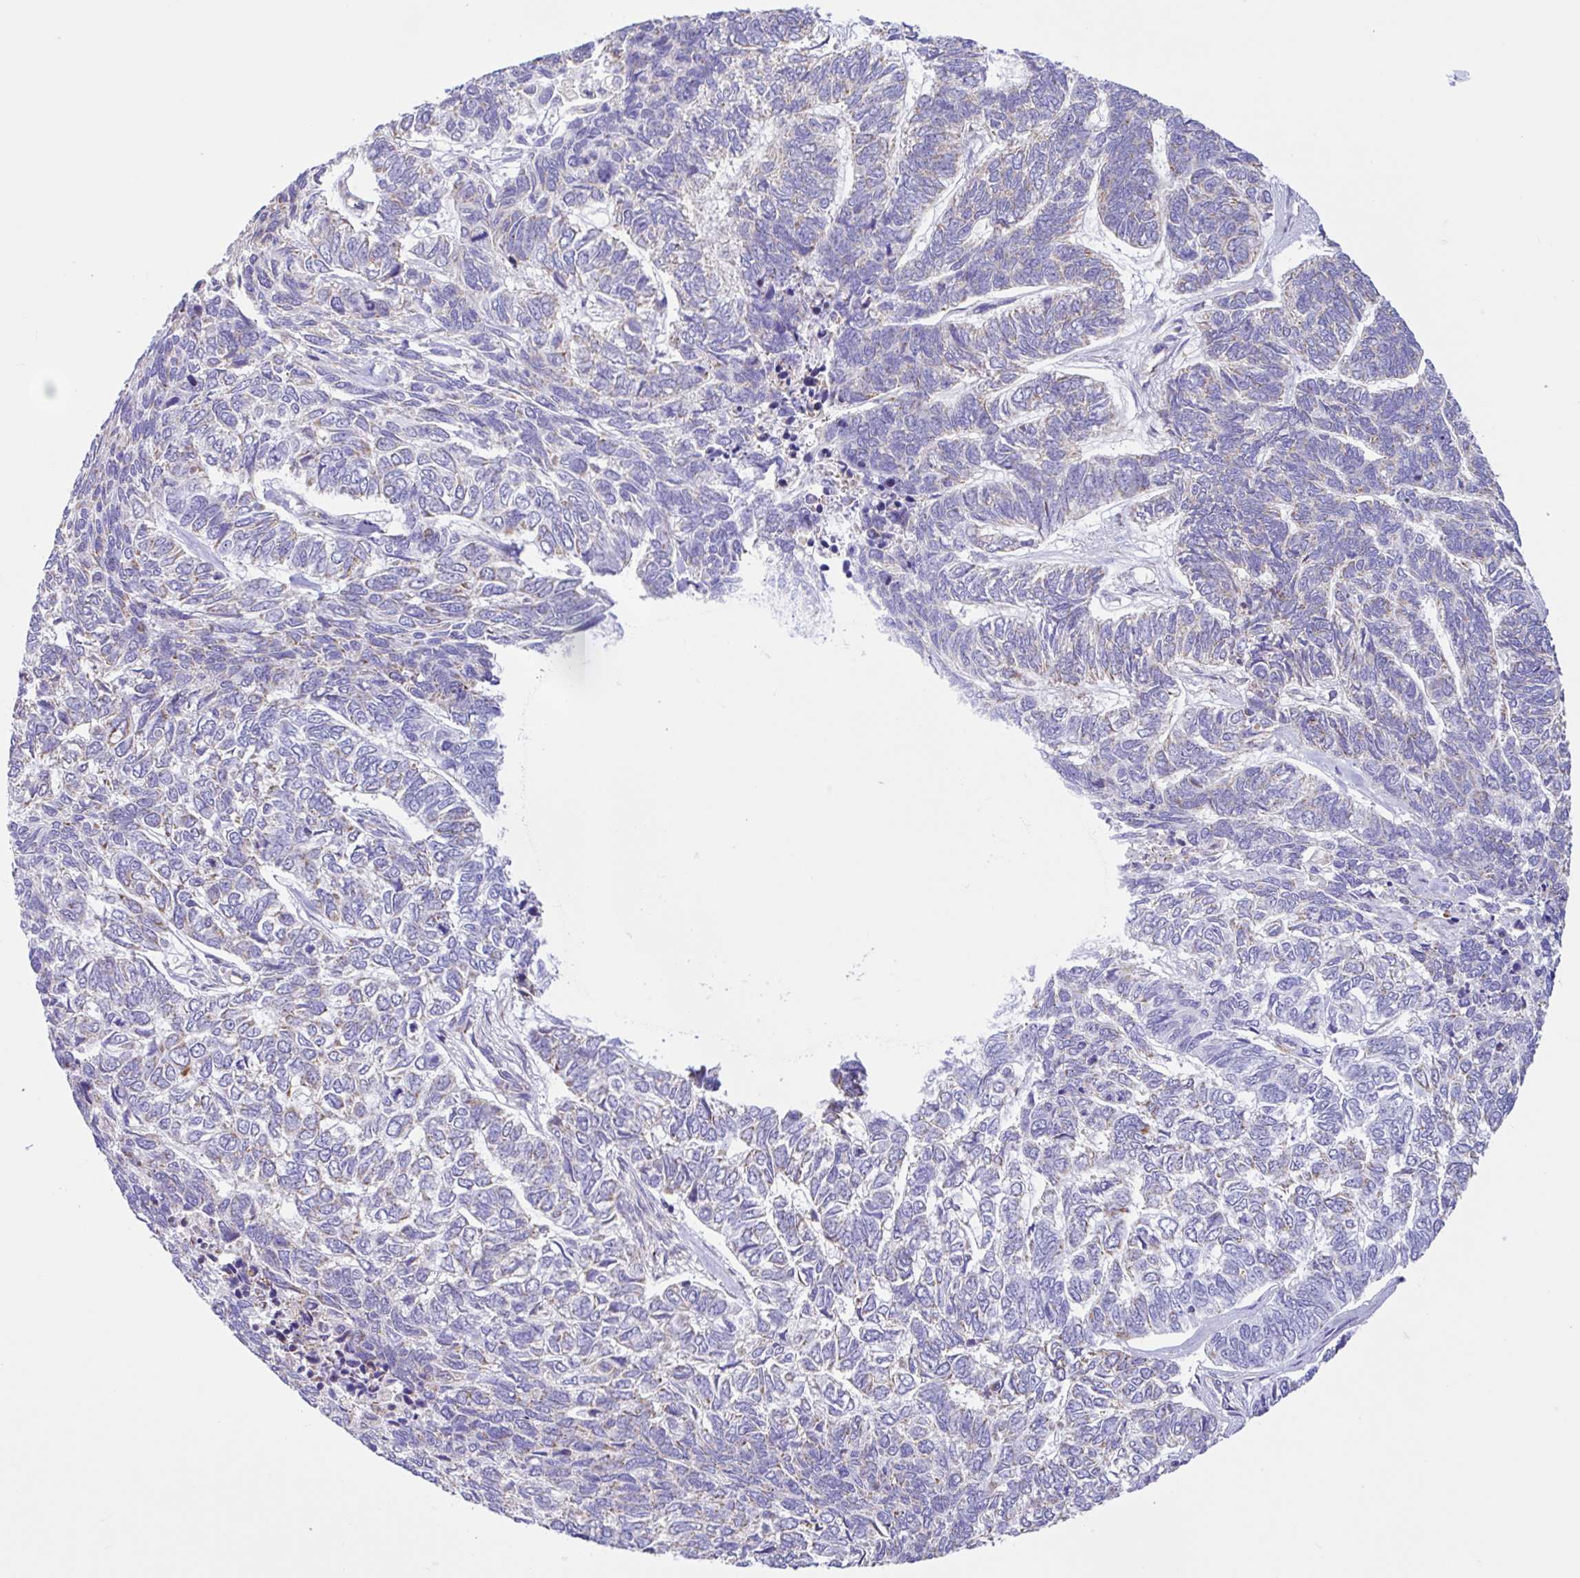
{"staining": {"intensity": "negative", "quantity": "none", "location": "none"}, "tissue": "skin cancer", "cell_type": "Tumor cells", "image_type": "cancer", "snomed": [{"axis": "morphology", "description": "Basal cell carcinoma"}, {"axis": "topography", "description": "Skin"}], "caption": "Immunohistochemical staining of basal cell carcinoma (skin) shows no significant expression in tumor cells.", "gene": "NDUFS2", "patient": {"sex": "female", "age": 65}}